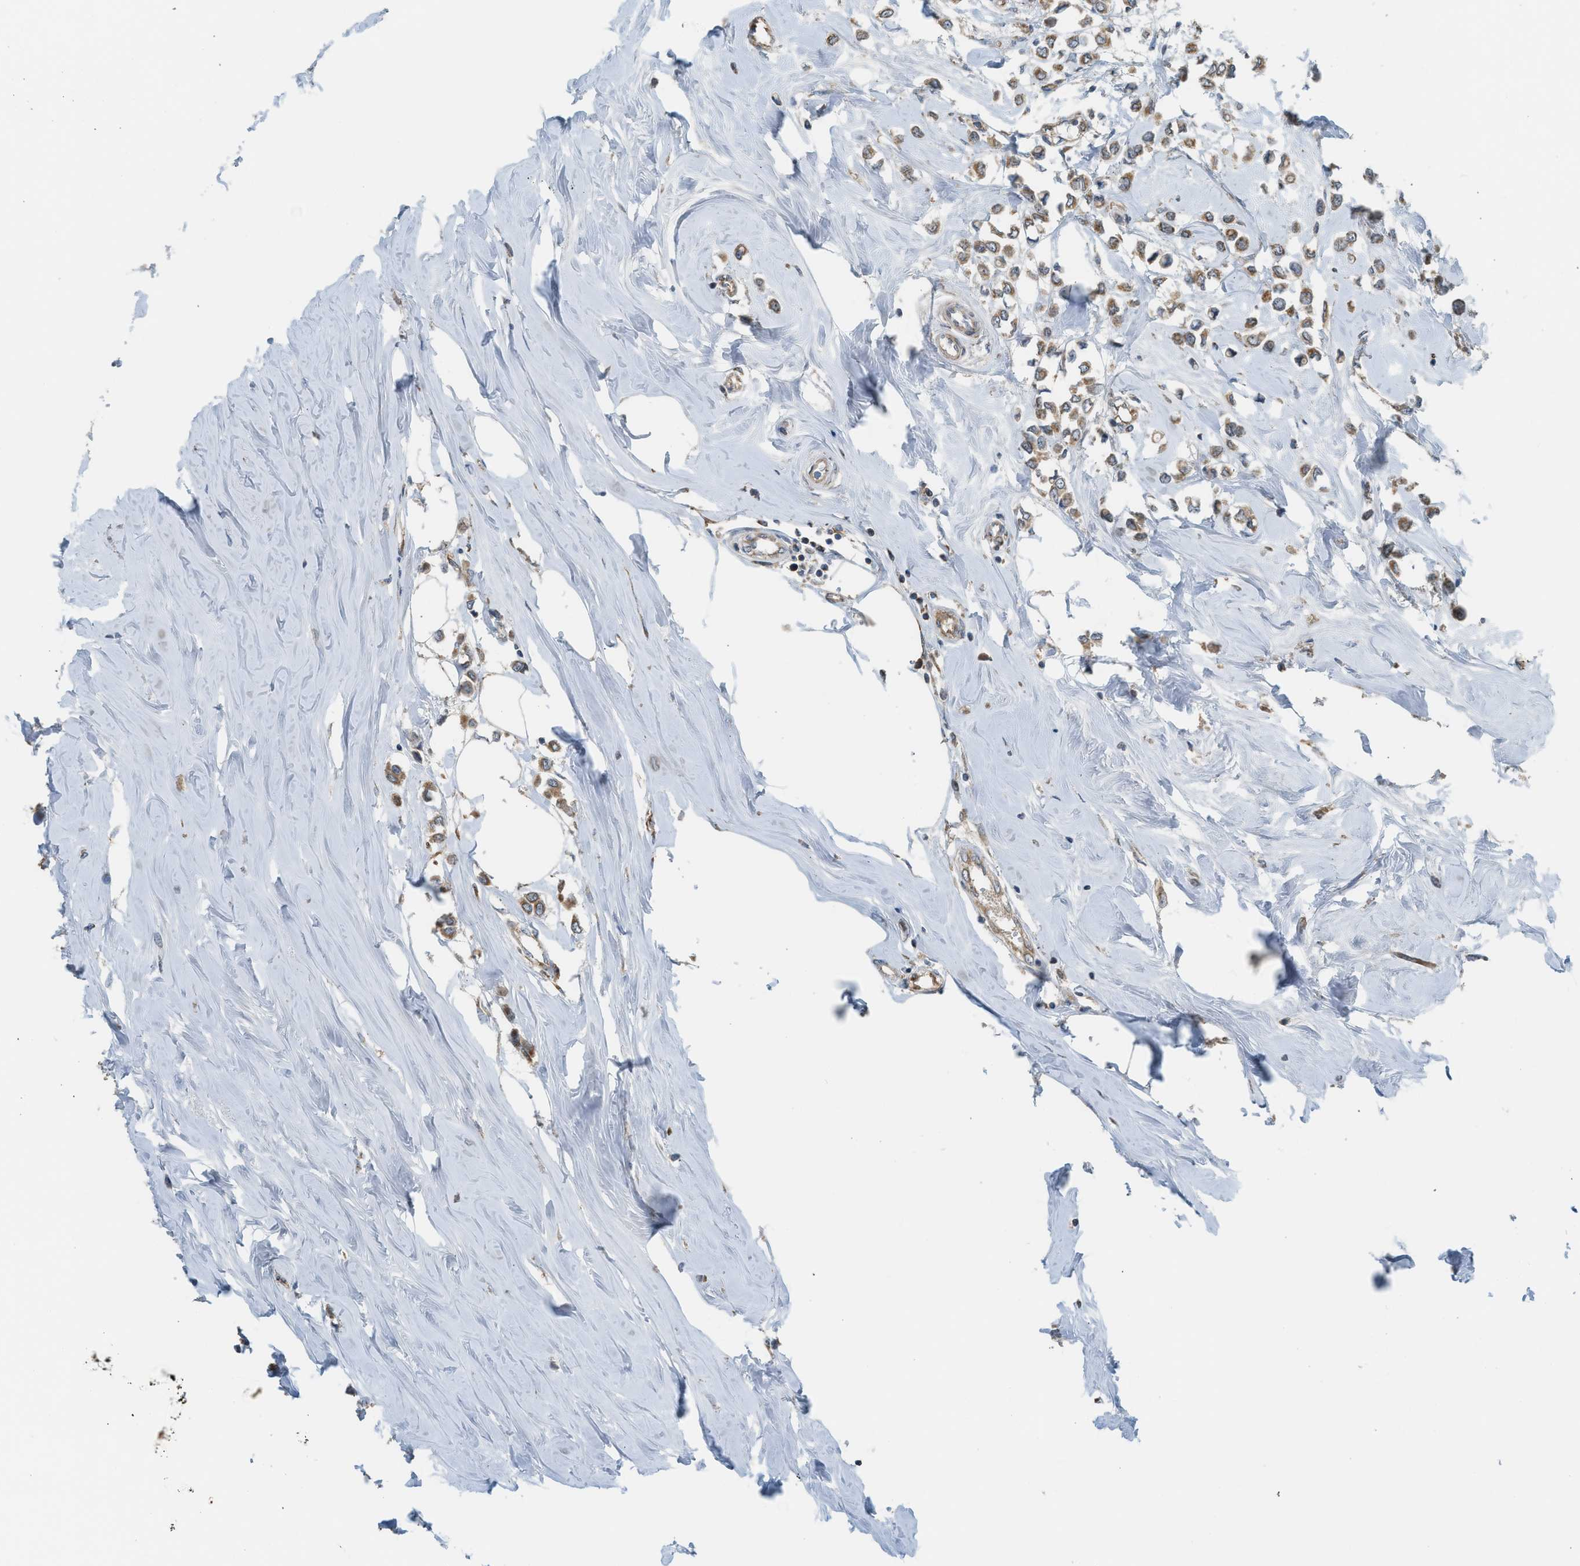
{"staining": {"intensity": "moderate", "quantity": ">75%", "location": "cytoplasmic/membranous"}, "tissue": "breast cancer", "cell_type": "Tumor cells", "image_type": "cancer", "snomed": [{"axis": "morphology", "description": "Lobular carcinoma"}, {"axis": "topography", "description": "Breast"}], "caption": "Moderate cytoplasmic/membranous protein expression is identified in about >75% of tumor cells in breast cancer (lobular carcinoma).", "gene": "STARD3", "patient": {"sex": "female", "age": 51}}